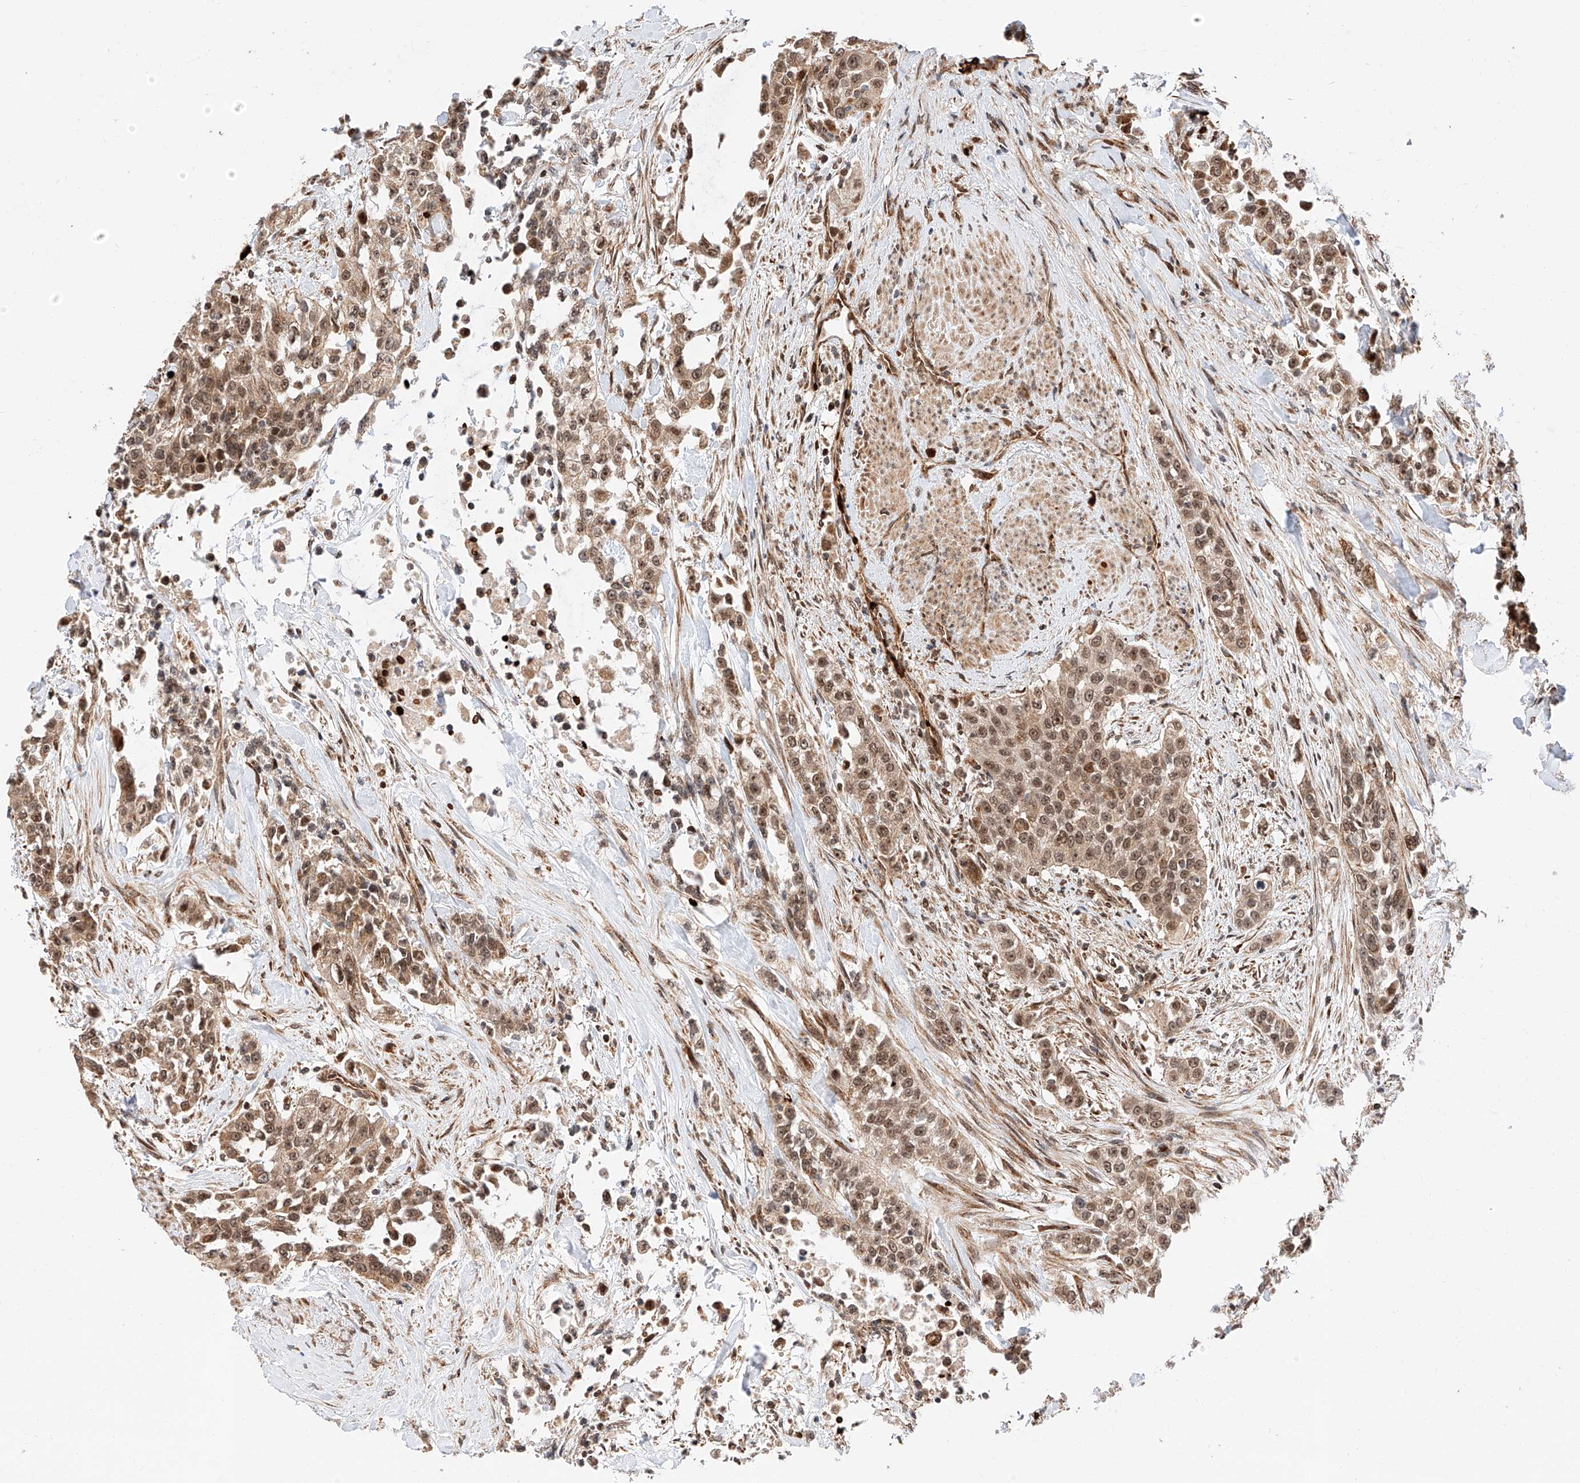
{"staining": {"intensity": "moderate", "quantity": ">75%", "location": "cytoplasmic/membranous,nuclear"}, "tissue": "urothelial cancer", "cell_type": "Tumor cells", "image_type": "cancer", "snomed": [{"axis": "morphology", "description": "Urothelial carcinoma, High grade"}, {"axis": "topography", "description": "Urinary bladder"}], "caption": "A brown stain labels moderate cytoplasmic/membranous and nuclear expression of a protein in high-grade urothelial carcinoma tumor cells. (DAB (3,3'-diaminobenzidine) IHC with brightfield microscopy, high magnification).", "gene": "THTPA", "patient": {"sex": "female", "age": 80}}